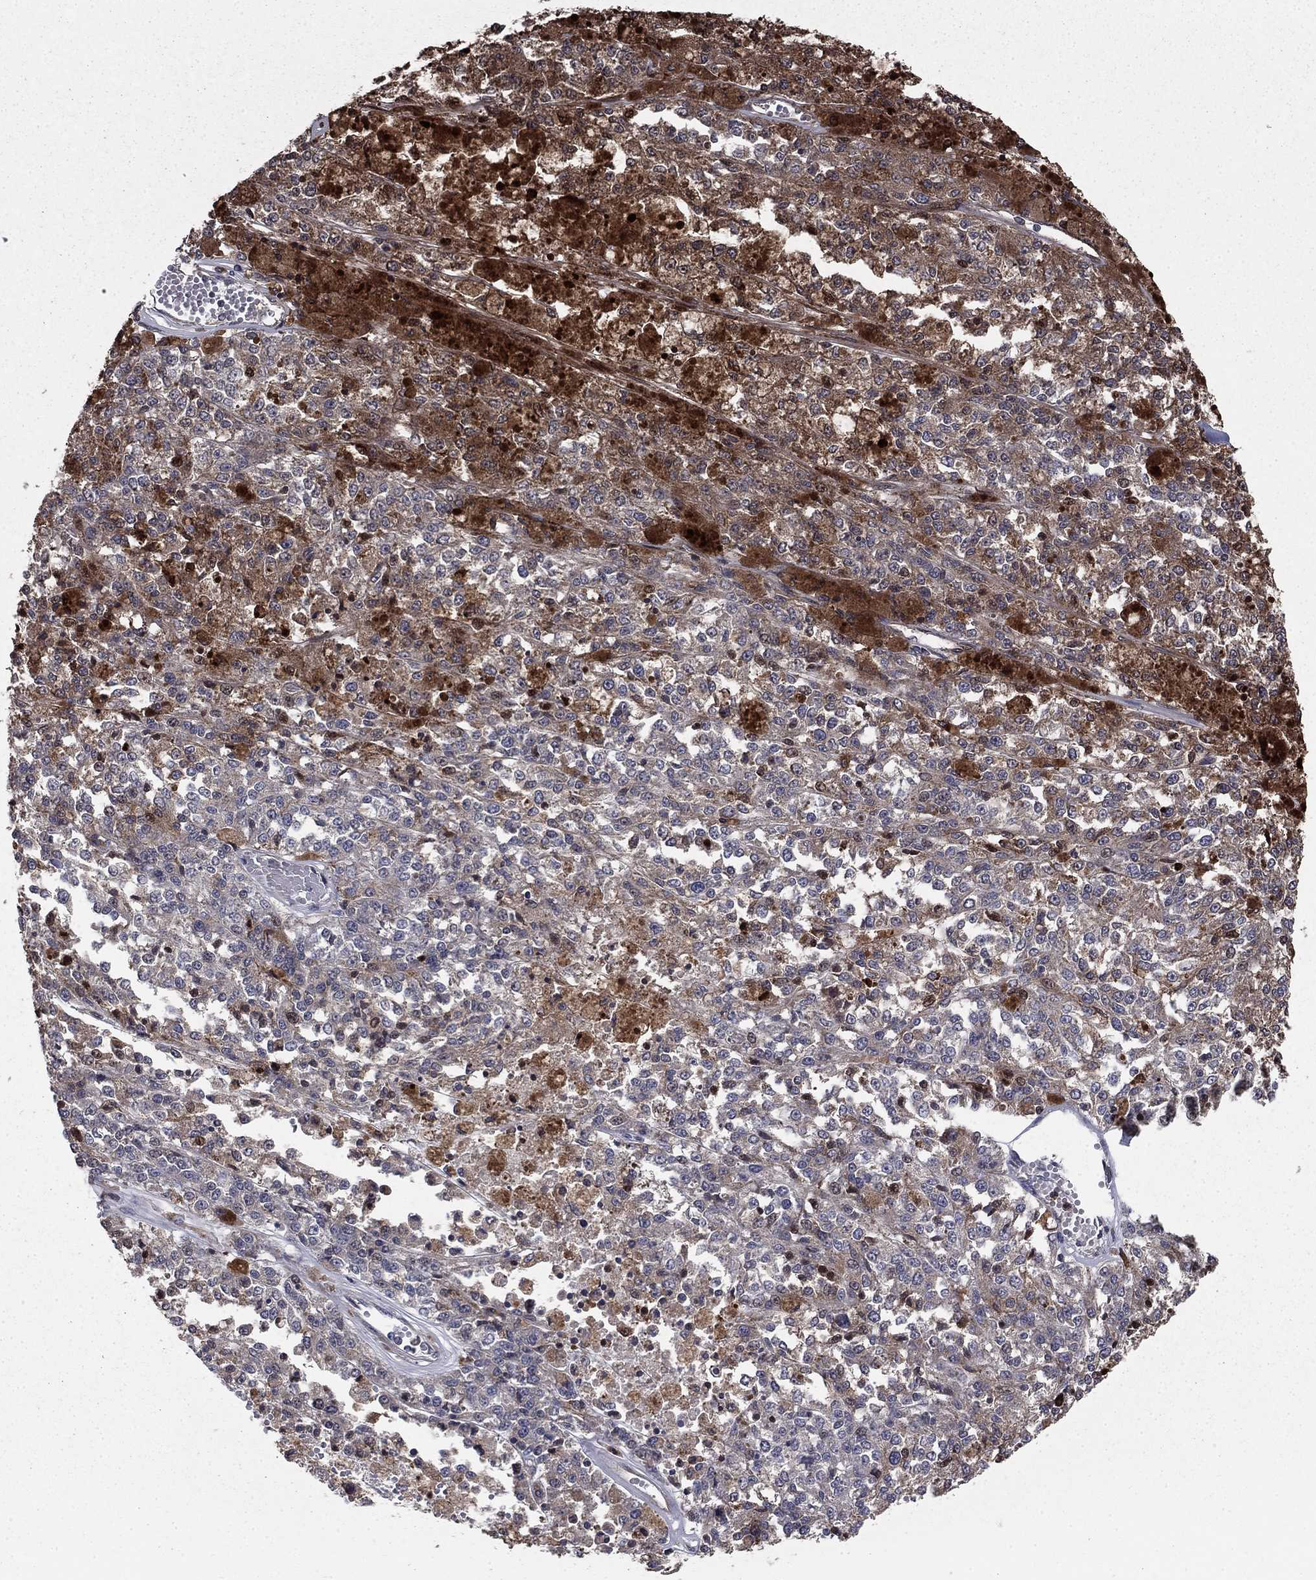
{"staining": {"intensity": "moderate", "quantity": "<25%", "location": "cytoplasmic/membranous"}, "tissue": "melanoma", "cell_type": "Tumor cells", "image_type": "cancer", "snomed": [{"axis": "morphology", "description": "Malignant melanoma, Metastatic site"}, {"axis": "topography", "description": "Lymph node"}], "caption": "There is low levels of moderate cytoplasmic/membranous staining in tumor cells of melanoma, as demonstrated by immunohistochemical staining (brown color).", "gene": "GYG1", "patient": {"sex": "female", "age": 64}}